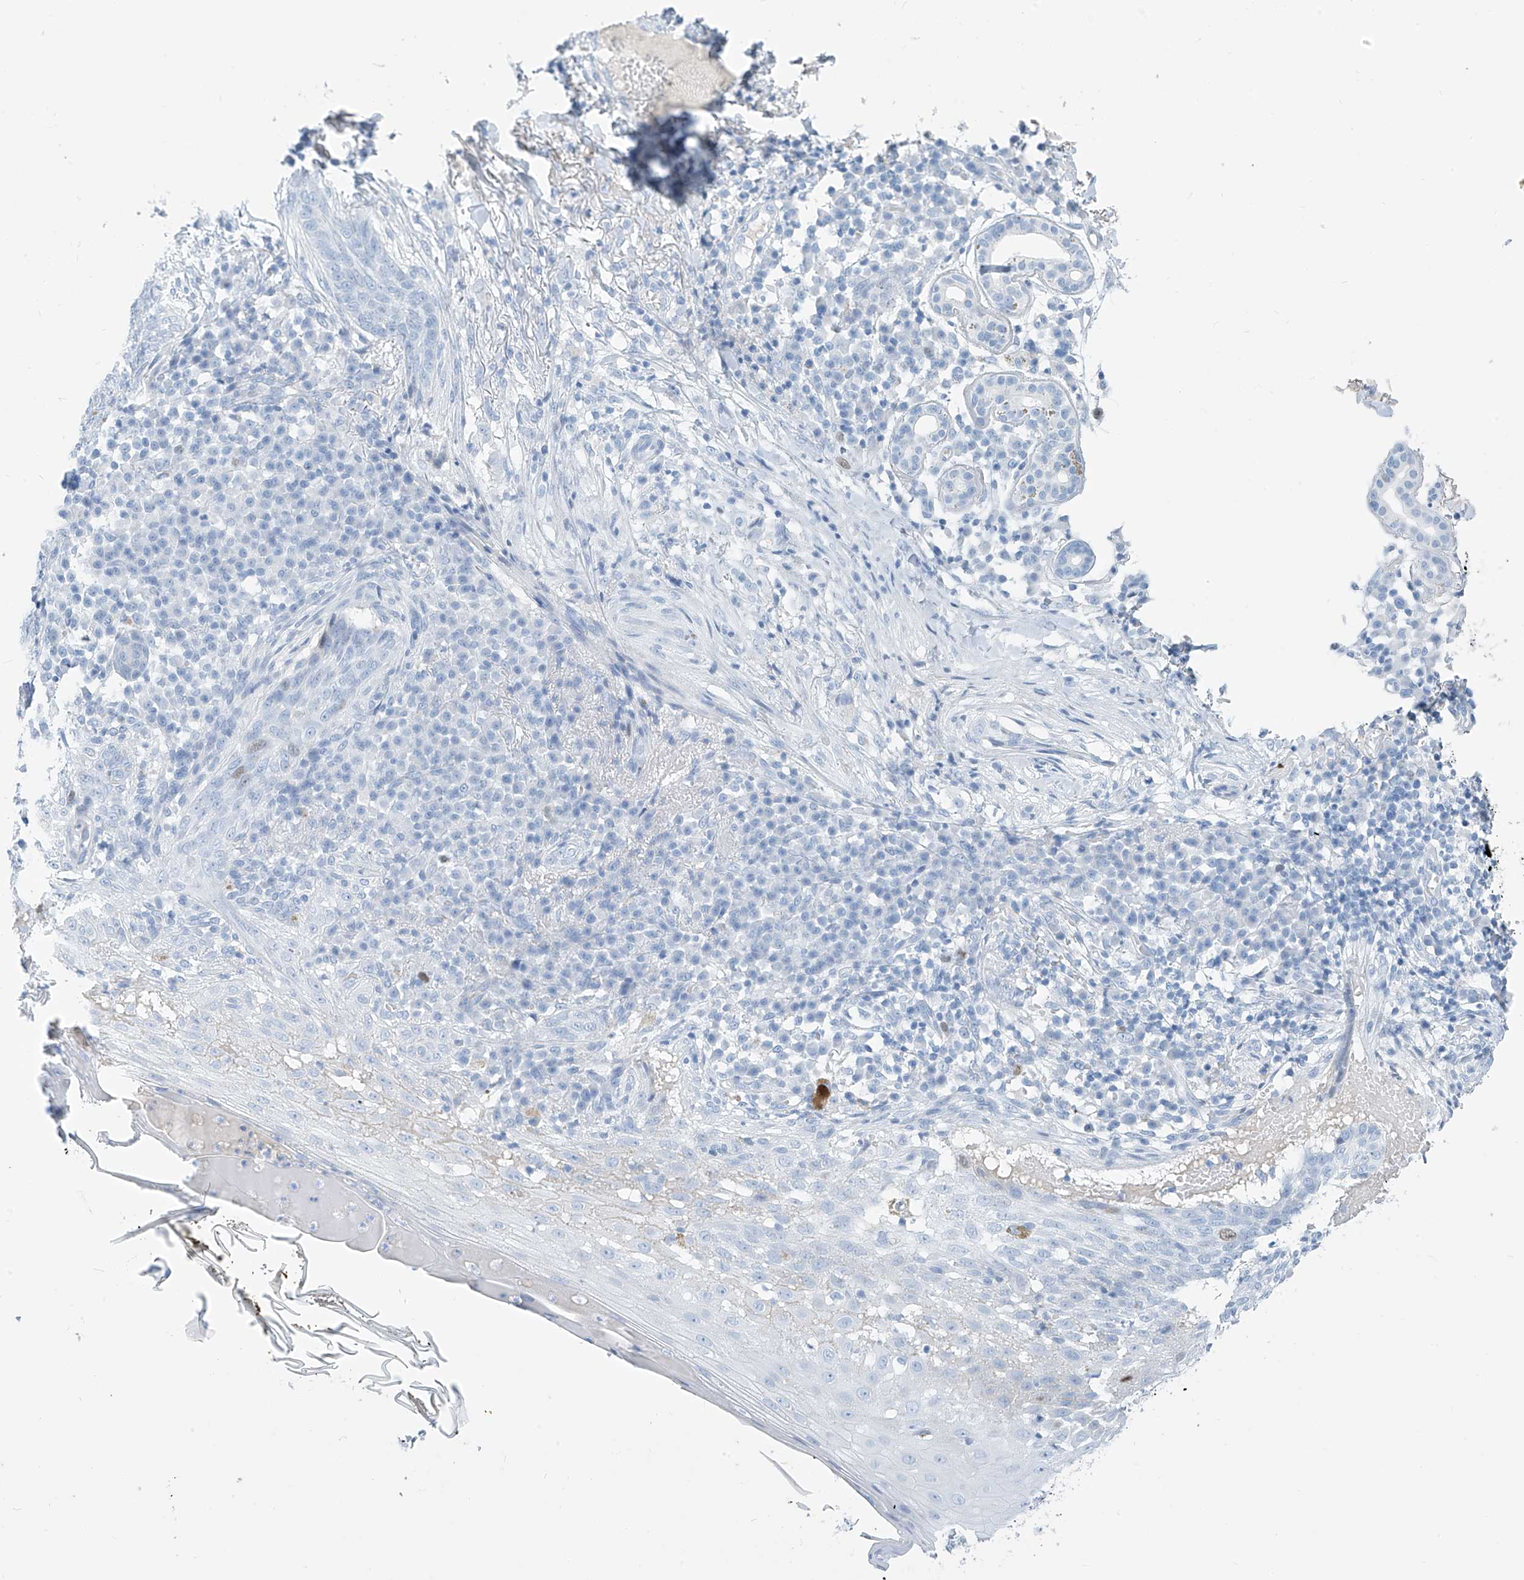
{"staining": {"intensity": "negative", "quantity": "none", "location": "none"}, "tissue": "skin cancer", "cell_type": "Tumor cells", "image_type": "cancer", "snomed": [{"axis": "morphology", "description": "Basal cell carcinoma"}, {"axis": "topography", "description": "Skin"}], "caption": "A high-resolution image shows immunohistochemistry staining of skin cancer, which shows no significant staining in tumor cells.", "gene": "SGO2", "patient": {"sex": "male", "age": 85}}